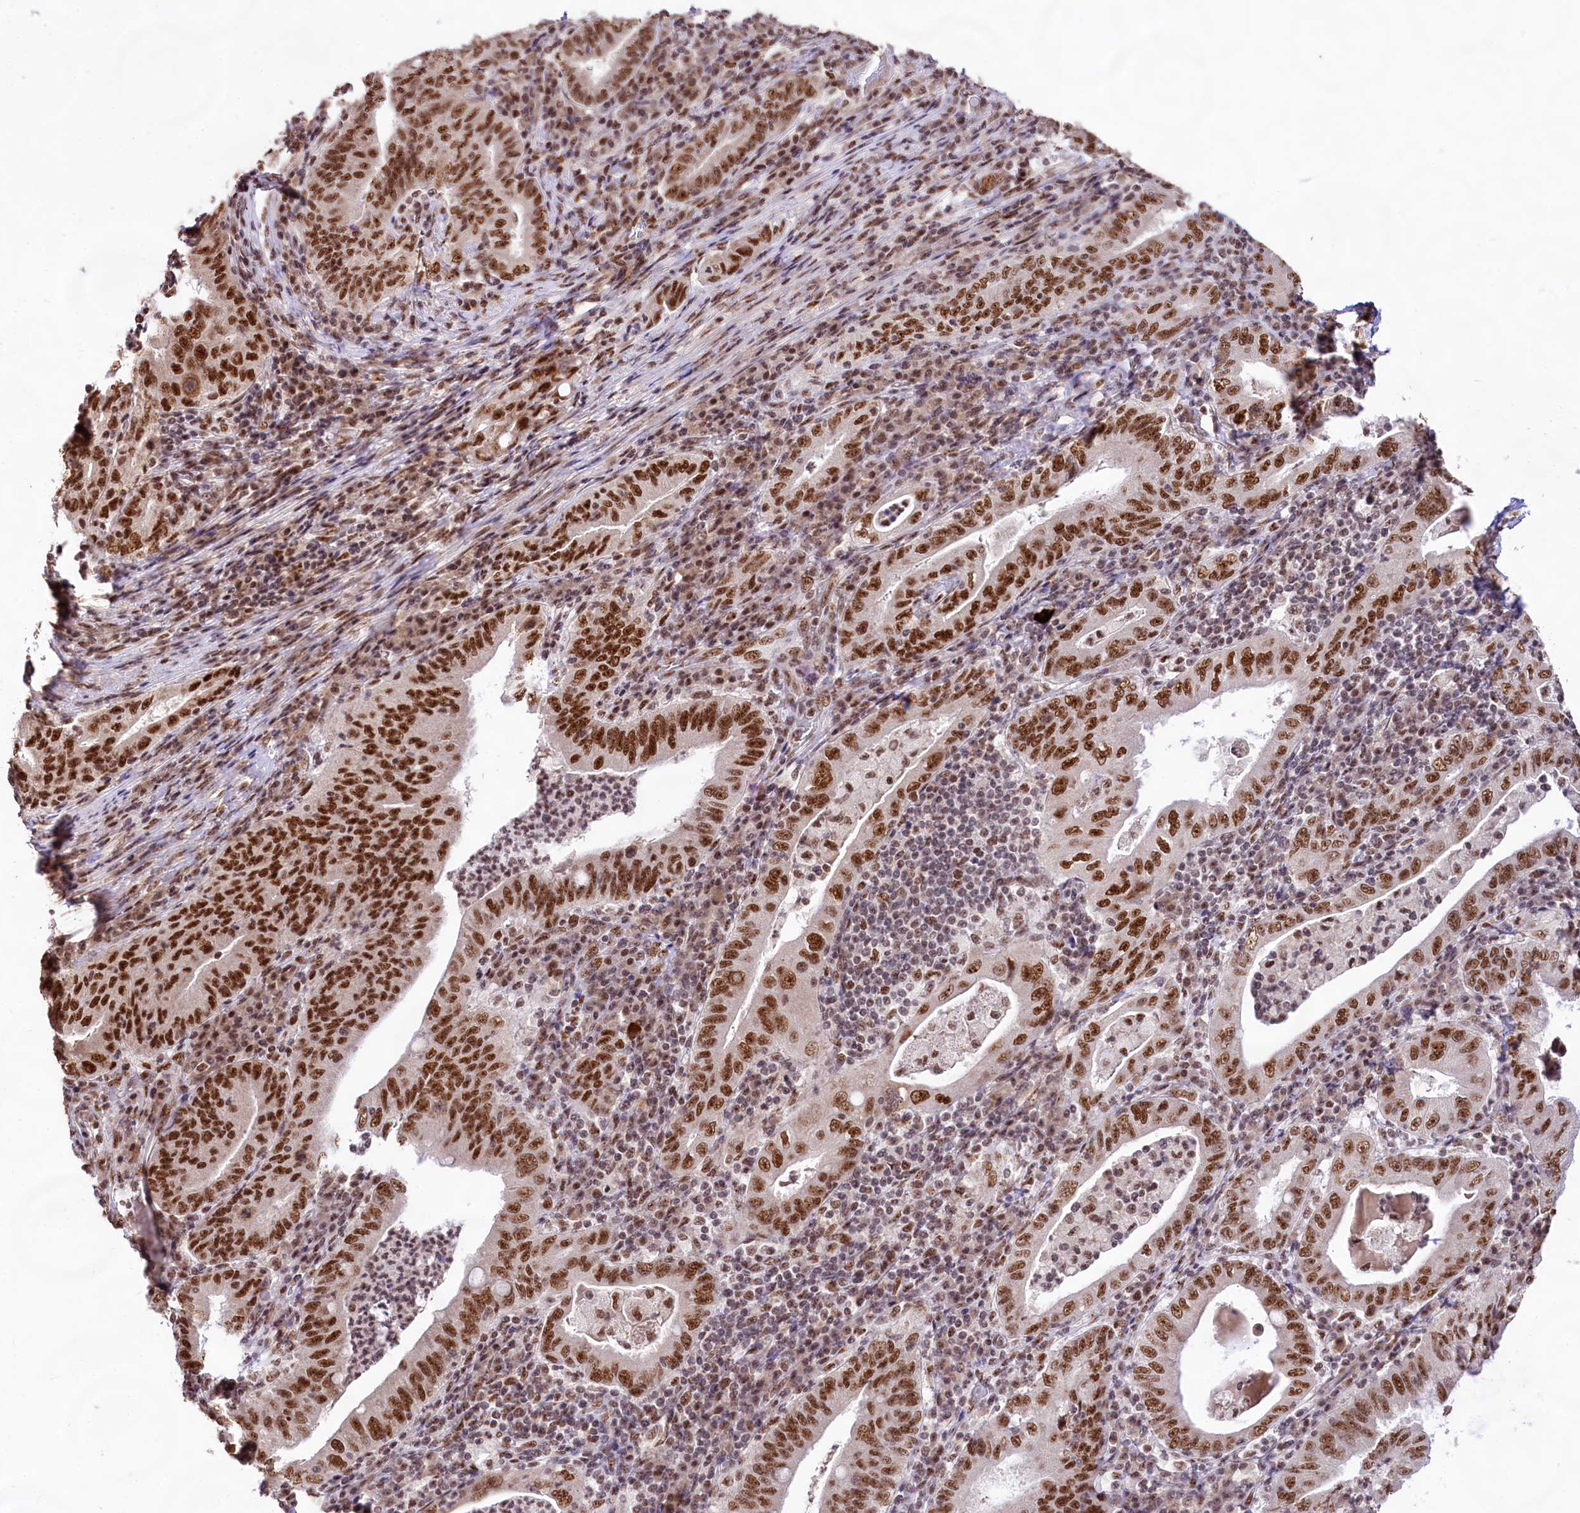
{"staining": {"intensity": "strong", "quantity": ">75%", "location": "nuclear"}, "tissue": "stomach cancer", "cell_type": "Tumor cells", "image_type": "cancer", "snomed": [{"axis": "morphology", "description": "Normal tissue, NOS"}, {"axis": "morphology", "description": "Adenocarcinoma, NOS"}, {"axis": "topography", "description": "Esophagus"}, {"axis": "topography", "description": "Stomach, upper"}, {"axis": "topography", "description": "Peripheral nerve tissue"}], "caption": "A photomicrograph showing strong nuclear expression in about >75% of tumor cells in stomach adenocarcinoma, as visualized by brown immunohistochemical staining.", "gene": "HIRA", "patient": {"sex": "male", "age": 62}}